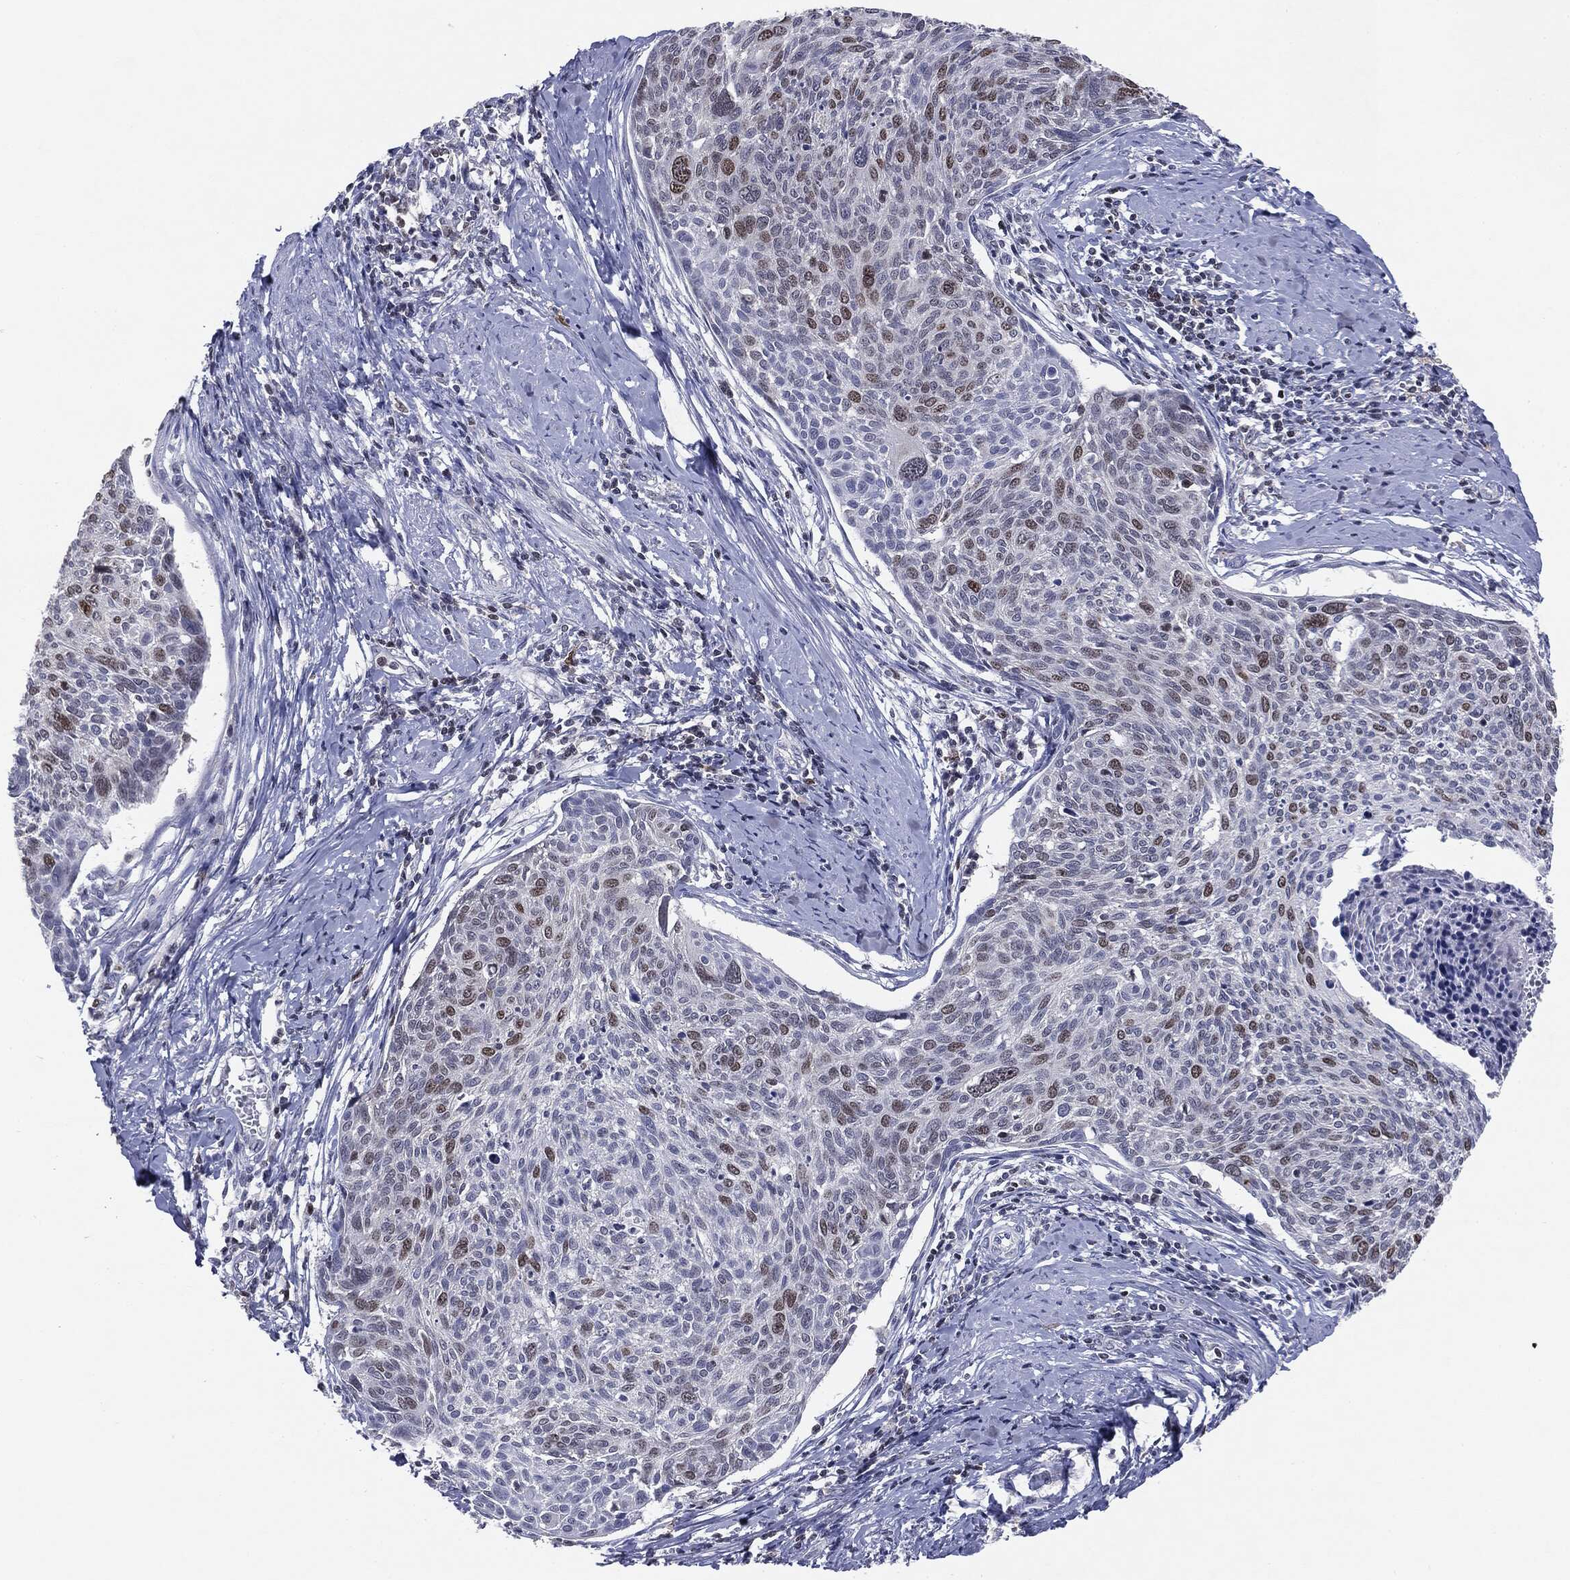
{"staining": {"intensity": "moderate", "quantity": "<25%", "location": "nuclear"}, "tissue": "cervical cancer", "cell_type": "Tumor cells", "image_type": "cancer", "snomed": [{"axis": "morphology", "description": "Squamous cell carcinoma, NOS"}, {"axis": "topography", "description": "Cervix"}], "caption": "Cervical cancer was stained to show a protein in brown. There is low levels of moderate nuclear staining in about <25% of tumor cells.", "gene": "KIF2C", "patient": {"sex": "female", "age": 49}}